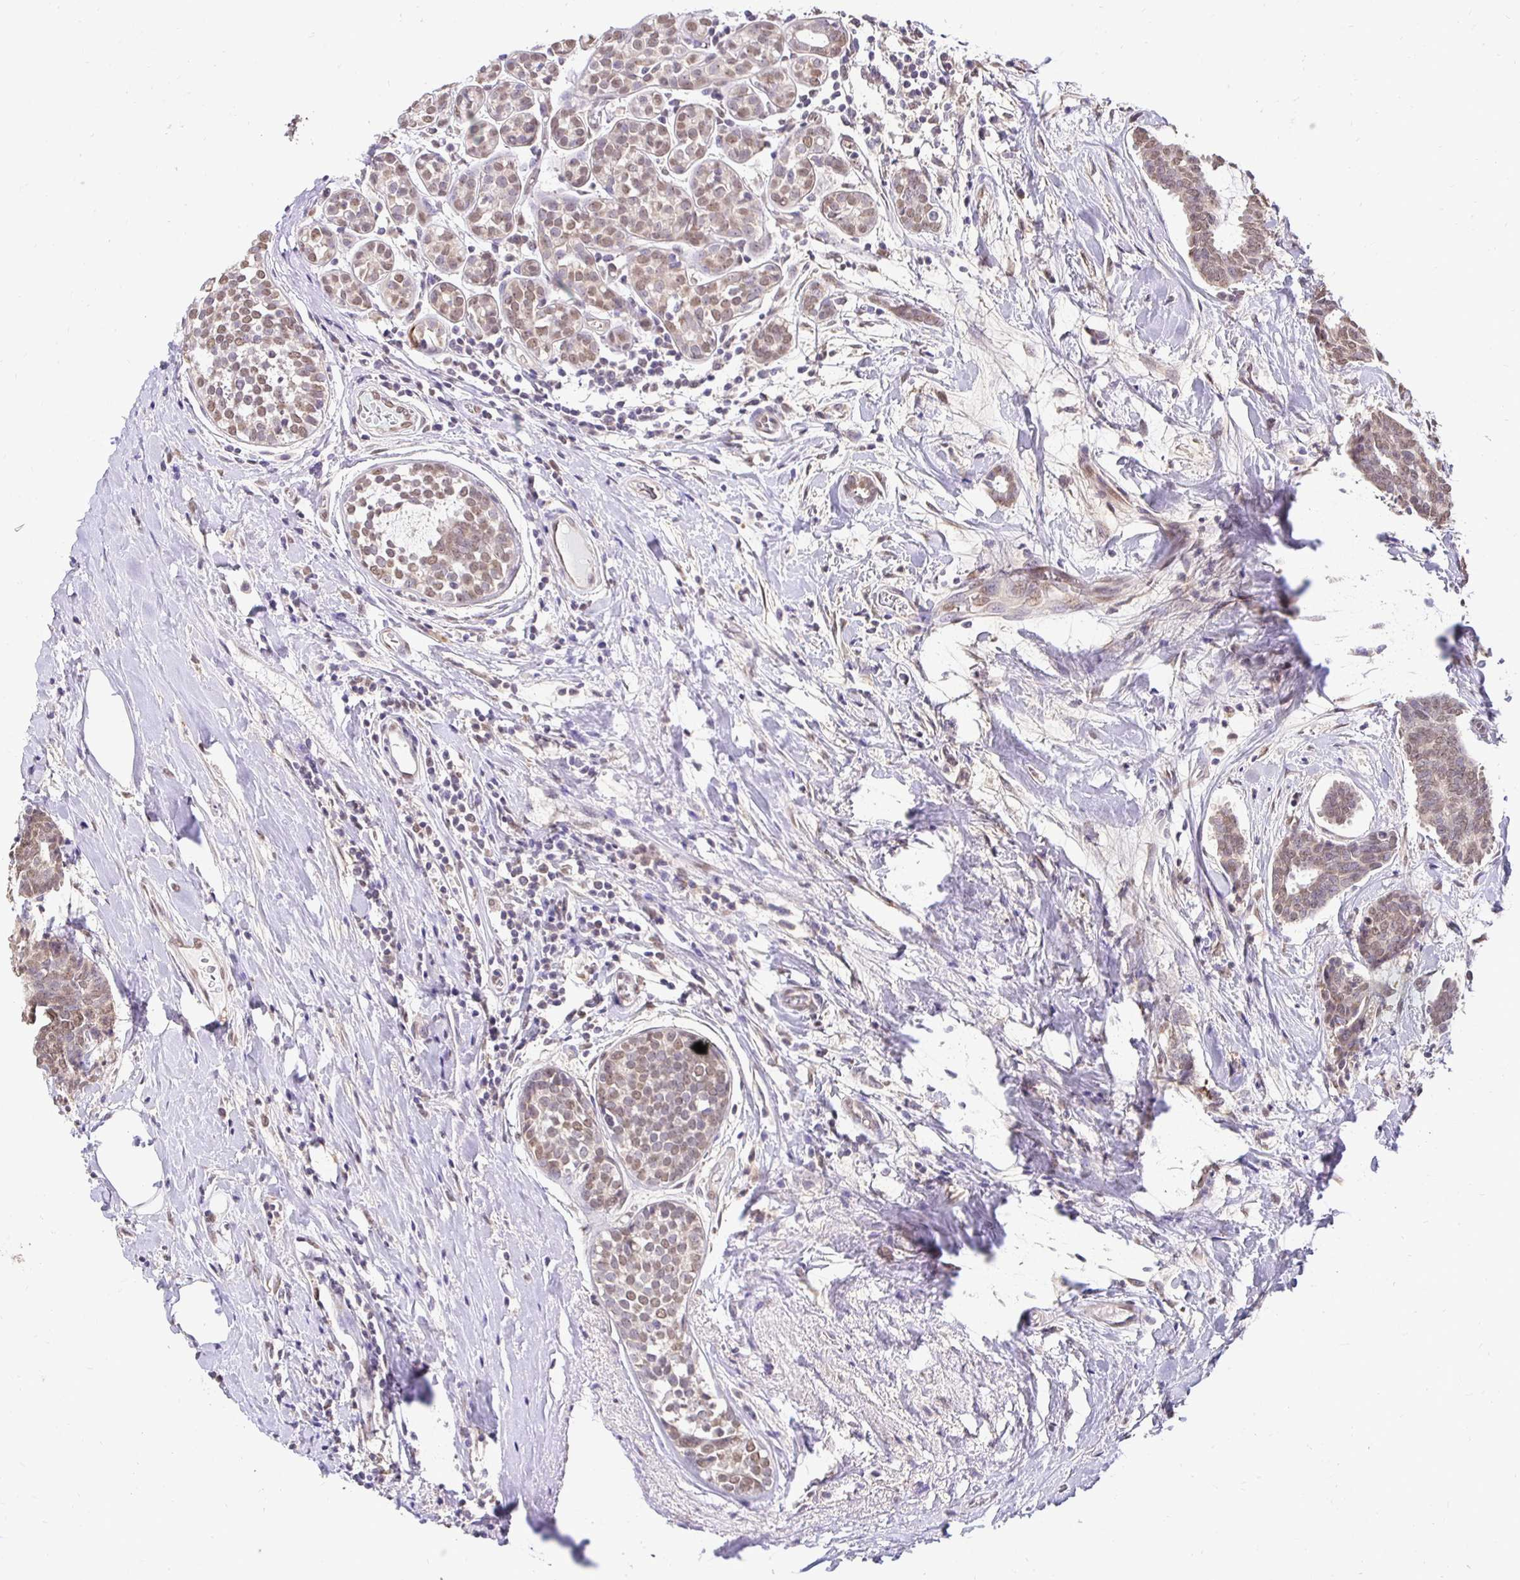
{"staining": {"intensity": "weak", "quantity": "25%-75%", "location": "nuclear"}, "tissue": "breast cancer", "cell_type": "Tumor cells", "image_type": "cancer", "snomed": [{"axis": "morphology", "description": "Intraductal carcinoma, in situ"}, {"axis": "morphology", "description": "Duct carcinoma"}, {"axis": "morphology", "description": "Lobular carcinoma, in situ"}, {"axis": "topography", "description": "Breast"}], "caption": "Weak nuclear positivity for a protein is identified in approximately 25%-75% of tumor cells of breast cancer (lobular carcinoma in situ) using immunohistochemistry (IHC).", "gene": "RHEBL1", "patient": {"sex": "female", "age": 44}}